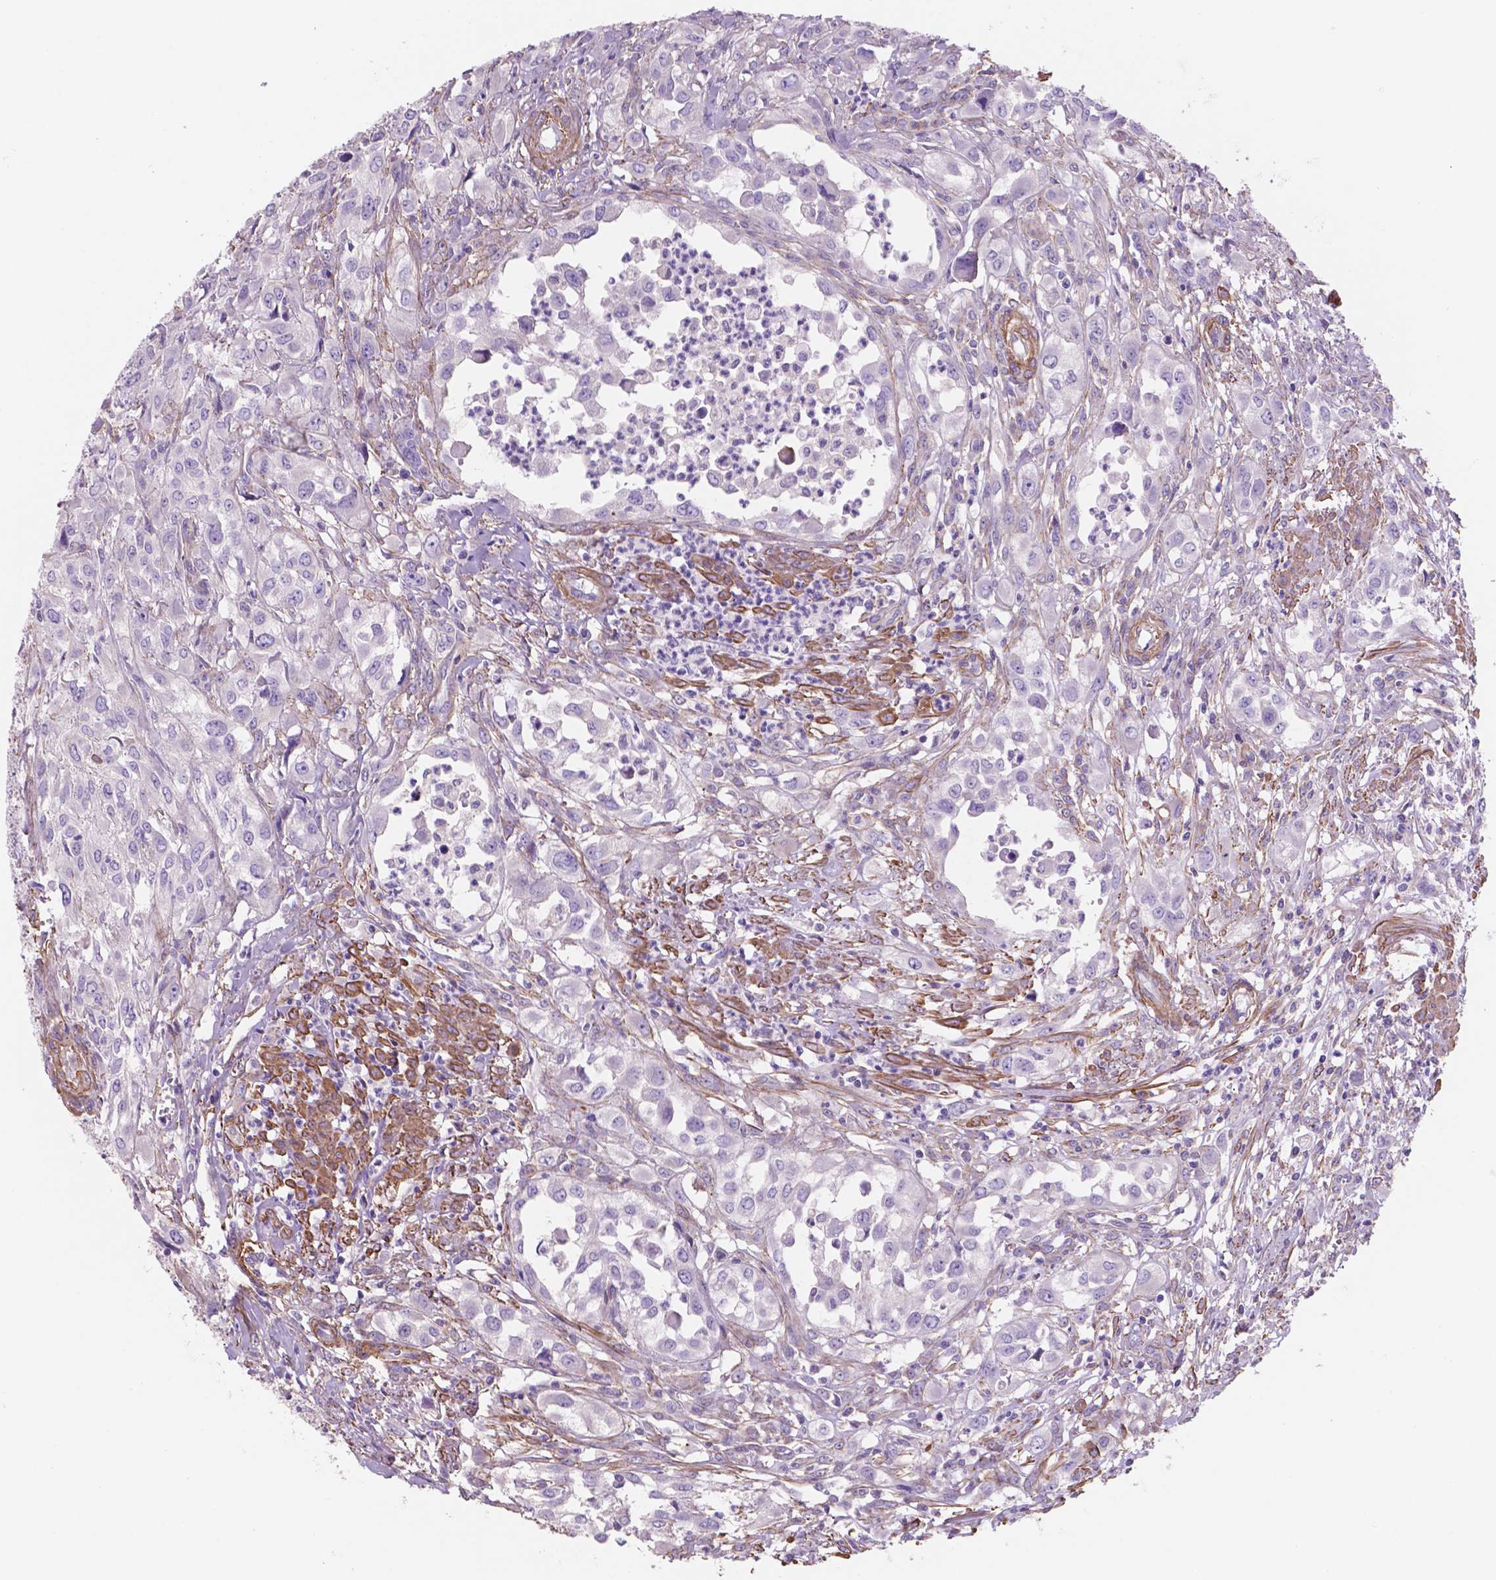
{"staining": {"intensity": "negative", "quantity": "none", "location": "none"}, "tissue": "urothelial cancer", "cell_type": "Tumor cells", "image_type": "cancer", "snomed": [{"axis": "morphology", "description": "Urothelial carcinoma, High grade"}, {"axis": "topography", "description": "Urinary bladder"}], "caption": "Tumor cells are negative for protein expression in human urothelial carcinoma (high-grade).", "gene": "TOR2A", "patient": {"sex": "male", "age": 67}}